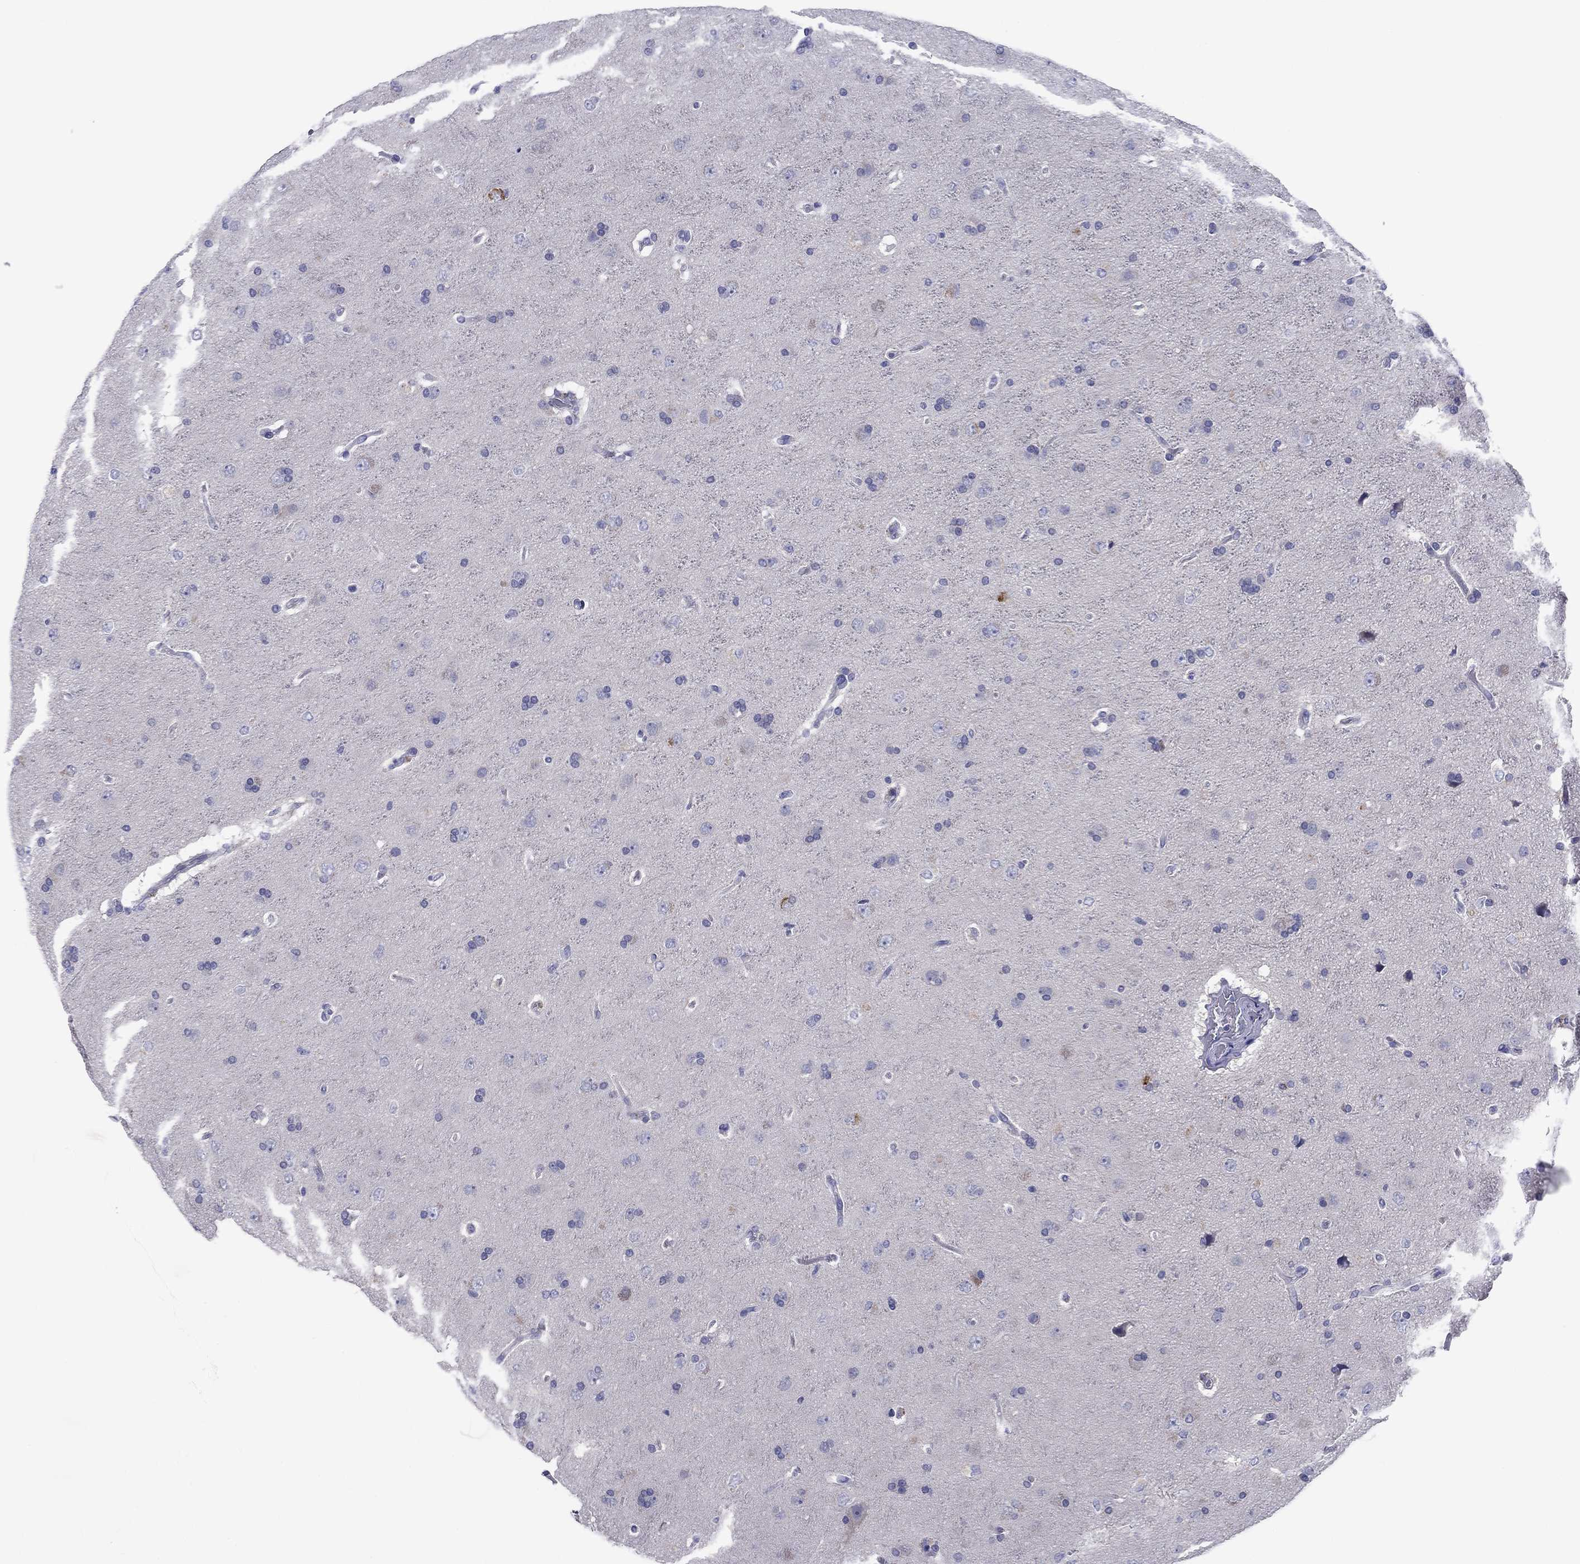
{"staining": {"intensity": "negative", "quantity": "none", "location": "none"}, "tissue": "glioma", "cell_type": "Tumor cells", "image_type": "cancer", "snomed": [{"axis": "morphology", "description": "Glioma, malignant, NOS"}, {"axis": "topography", "description": "Cerebral cortex"}], "caption": "Glioma was stained to show a protein in brown. There is no significant expression in tumor cells.", "gene": "GRK7", "patient": {"sex": "male", "age": 58}}